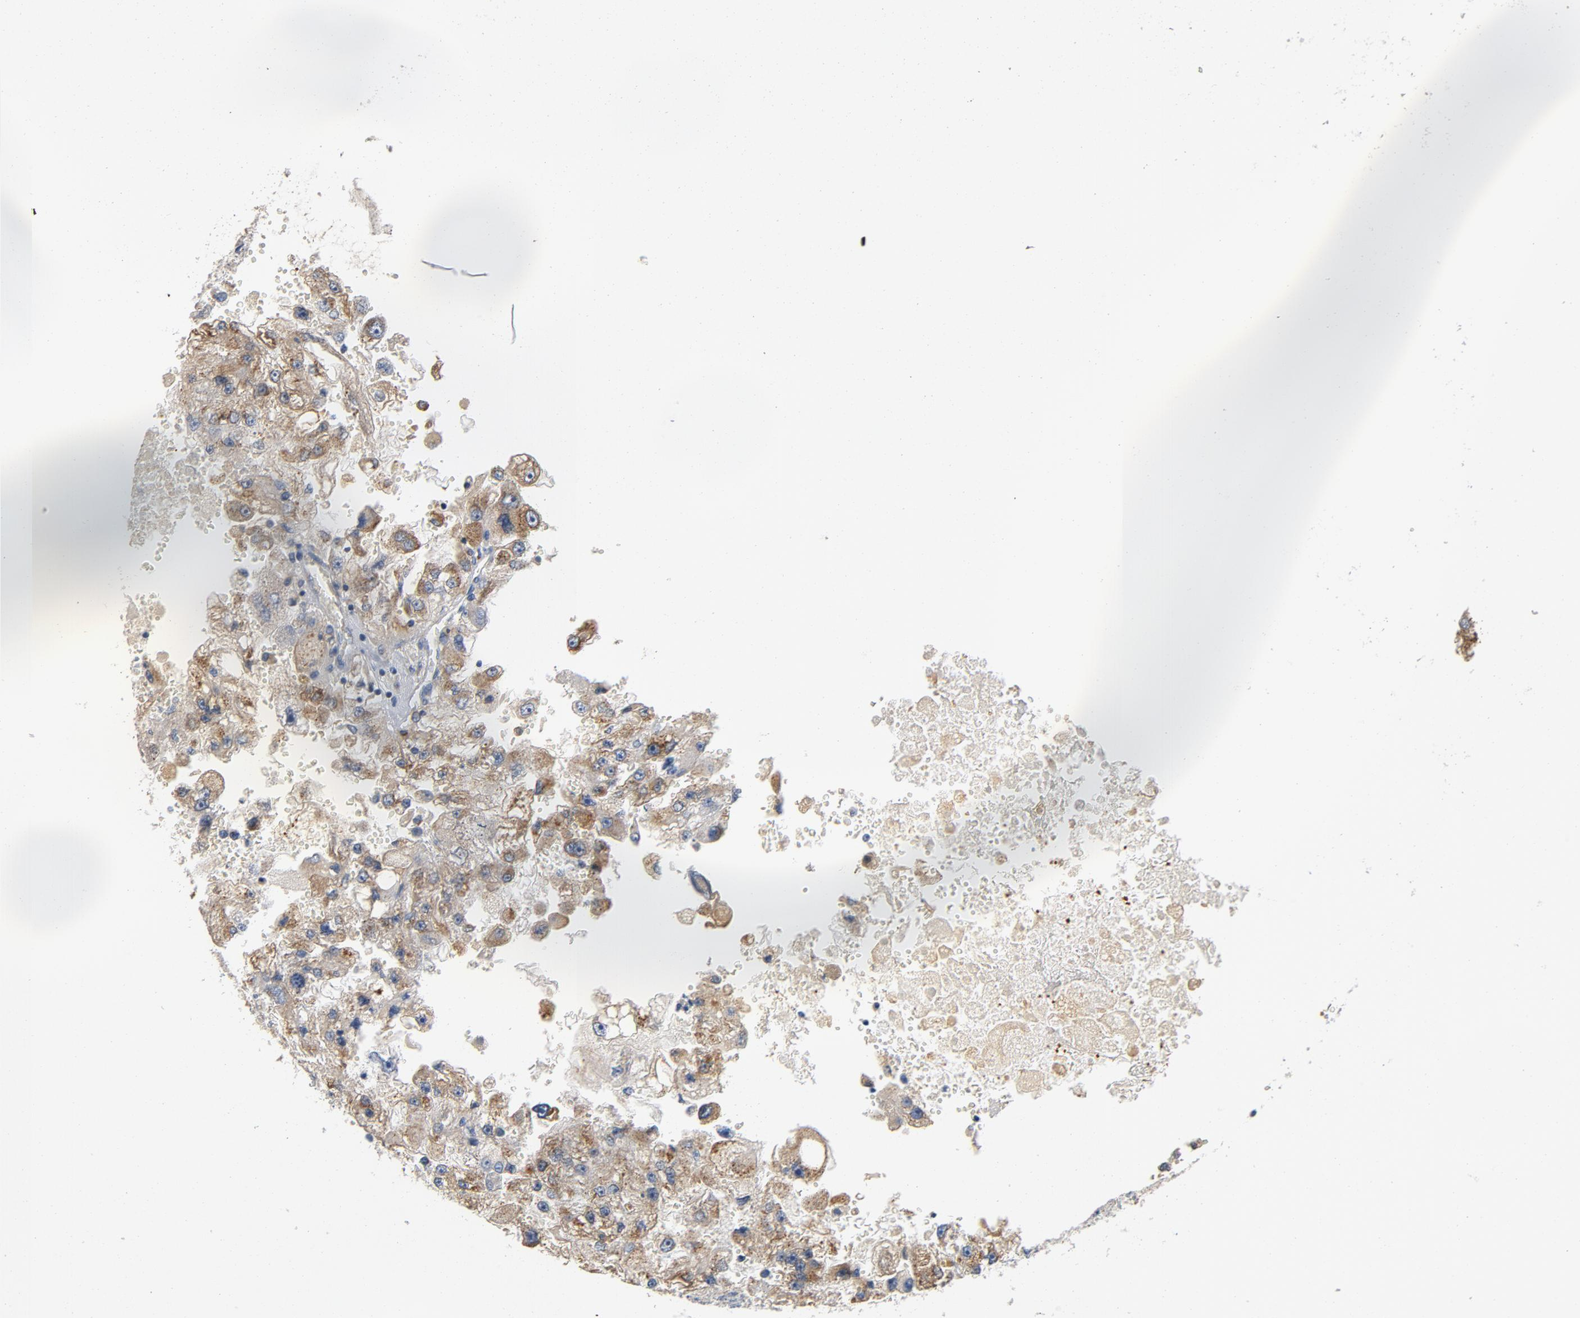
{"staining": {"intensity": "moderate", "quantity": ">75%", "location": "cytoplasmic/membranous"}, "tissue": "renal cancer", "cell_type": "Tumor cells", "image_type": "cancer", "snomed": [{"axis": "morphology", "description": "Adenocarcinoma, NOS"}, {"axis": "topography", "description": "Kidney"}], "caption": "IHC histopathology image of renal adenocarcinoma stained for a protein (brown), which demonstrates medium levels of moderate cytoplasmic/membranous expression in about >75% of tumor cells.", "gene": "LMAN2", "patient": {"sex": "female", "age": 83}}